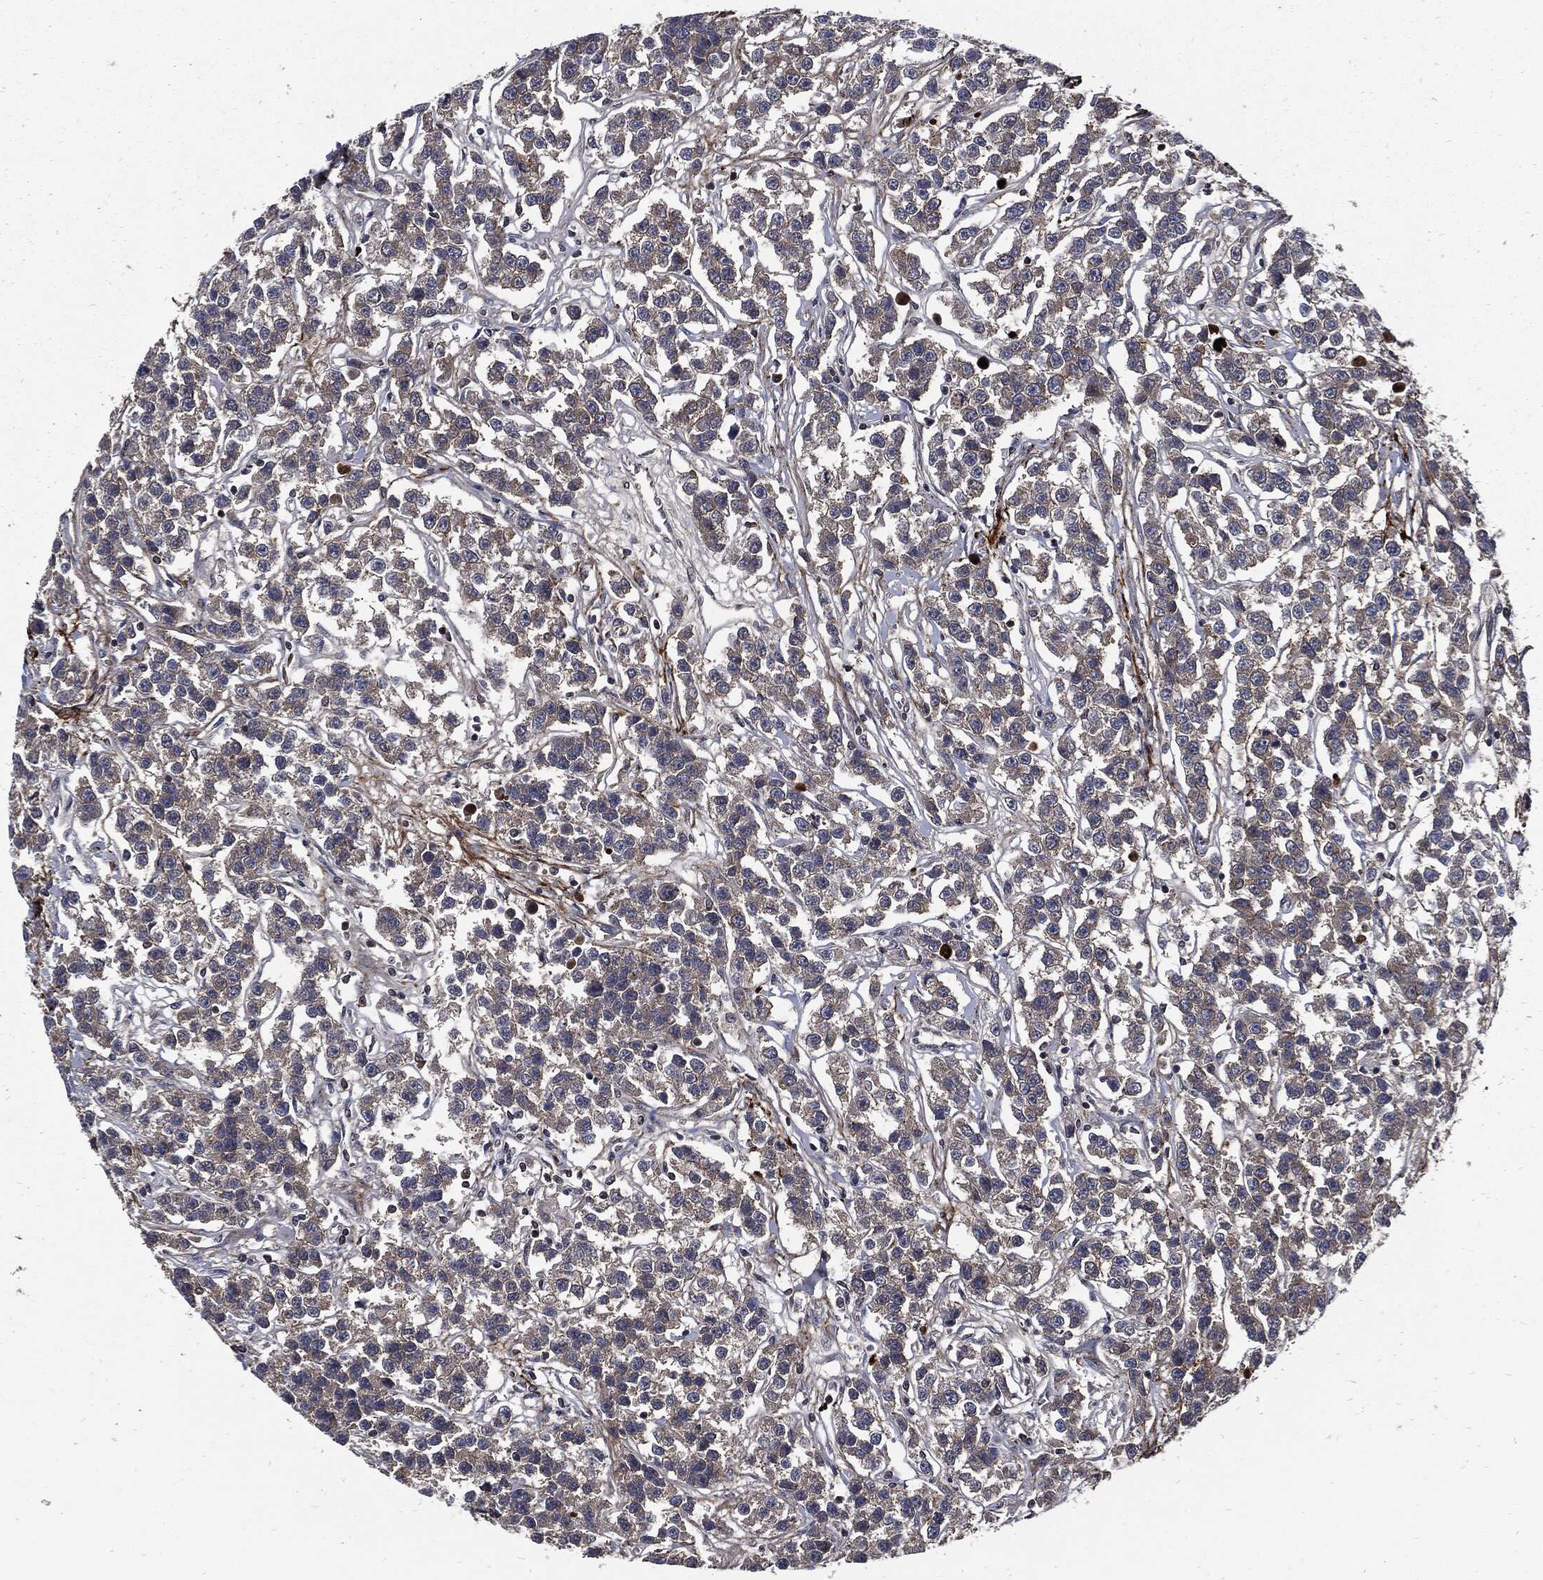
{"staining": {"intensity": "weak", "quantity": "25%-75%", "location": "cytoplasmic/membranous"}, "tissue": "testis cancer", "cell_type": "Tumor cells", "image_type": "cancer", "snomed": [{"axis": "morphology", "description": "Seminoma, NOS"}, {"axis": "topography", "description": "Testis"}], "caption": "Immunohistochemical staining of testis cancer demonstrates low levels of weak cytoplasmic/membranous protein staining in about 25%-75% of tumor cells.", "gene": "CLU", "patient": {"sex": "male", "age": 59}}